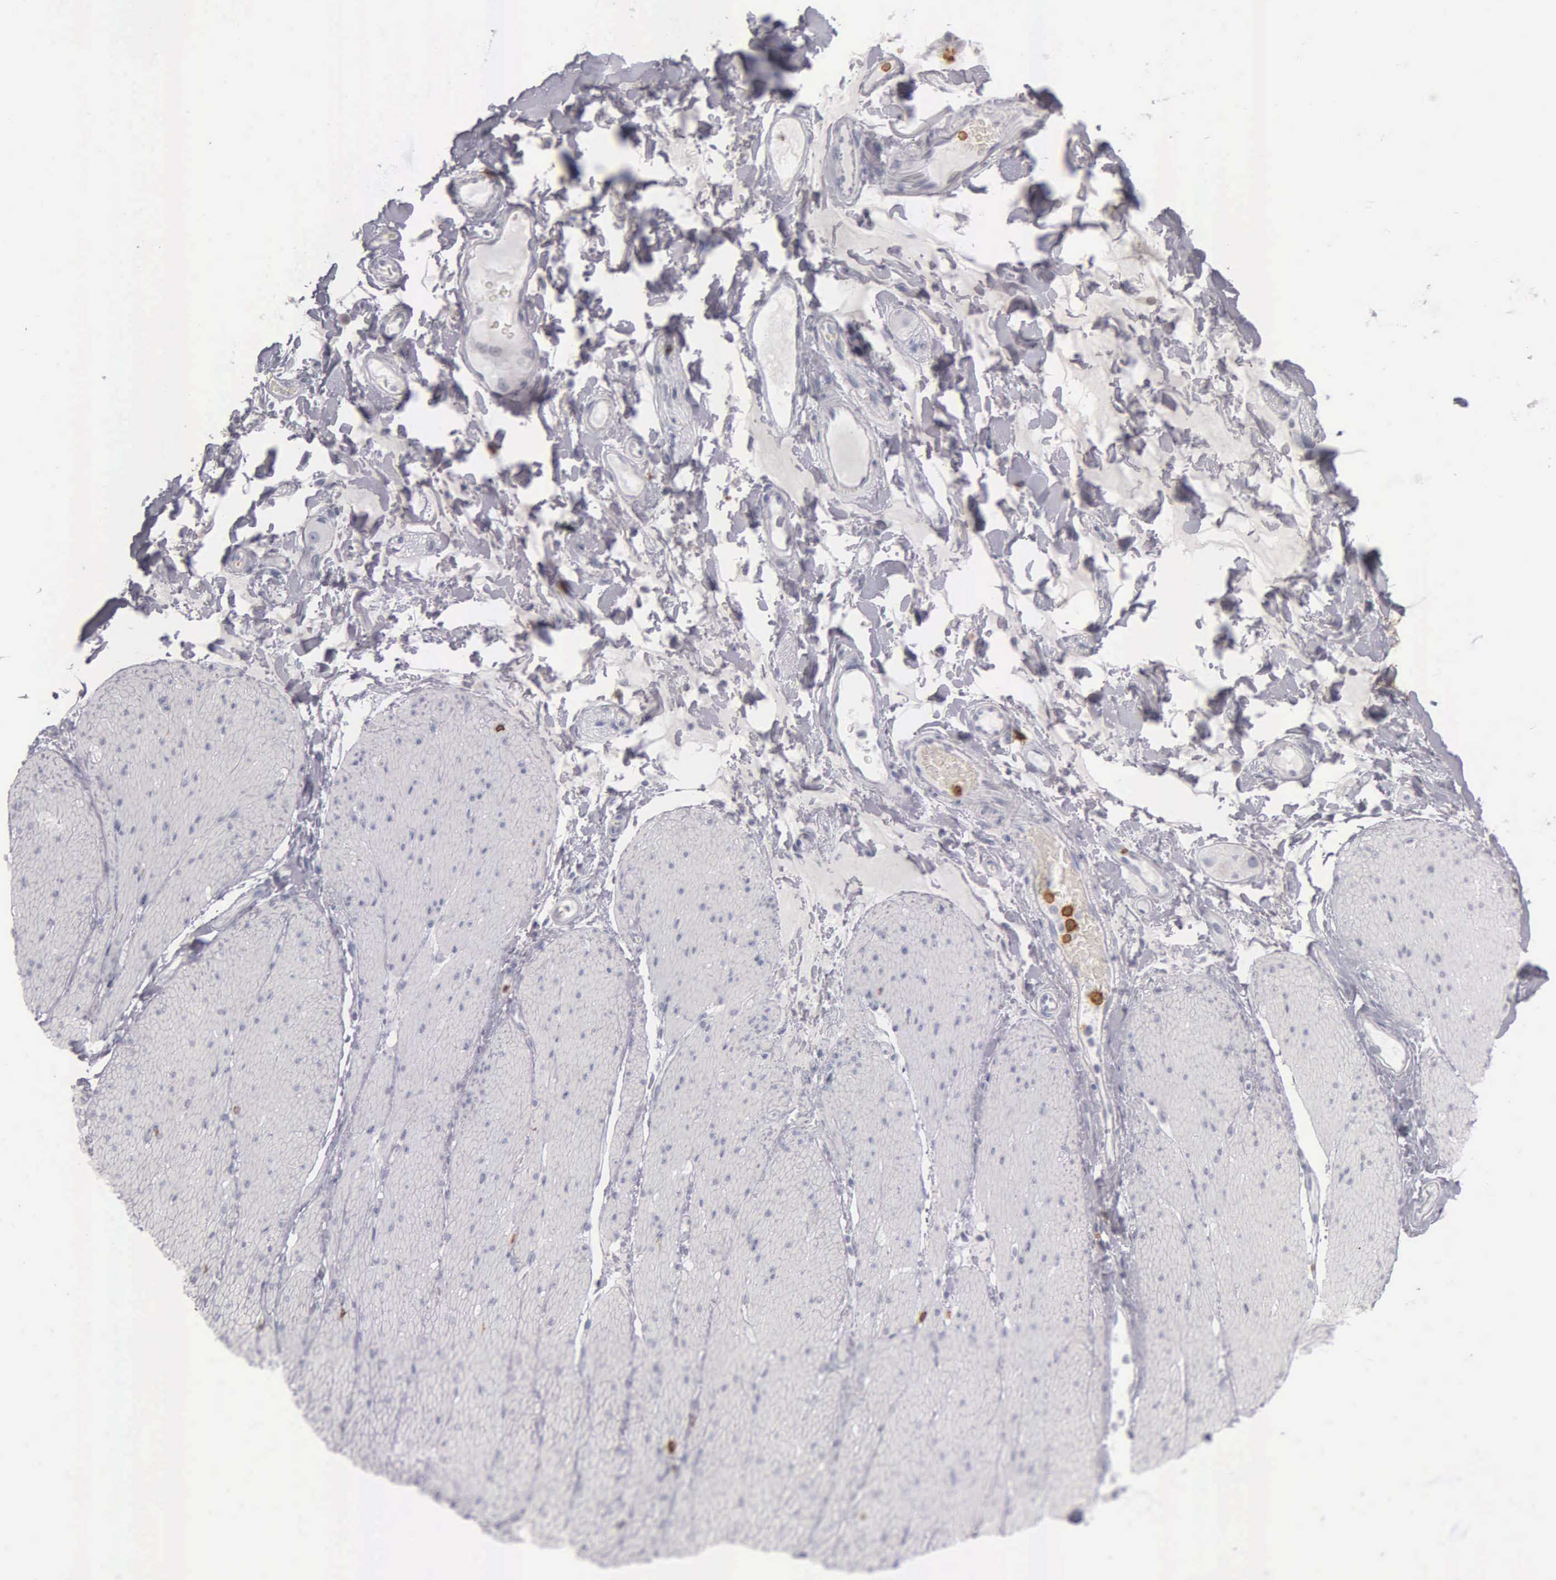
{"staining": {"intensity": "negative", "quantity": "none", "location": "none"}, "tissue": "adipose tissue", "cell_type": "Adipocytes", "image_type": "normal", "snomed": [{"axis": "morphology", "description": "Normal tissue, NOS"}, {"axis": "topography", "description": "Duodenum"}], "caption": "There is no significant staining in adipocytes of adipose tissue. (Immunohistochemistry (ihc), brightfield microscopy, high magnification).", "gene": "CD3E", "patient": {"sex": "male", "age": 63}}